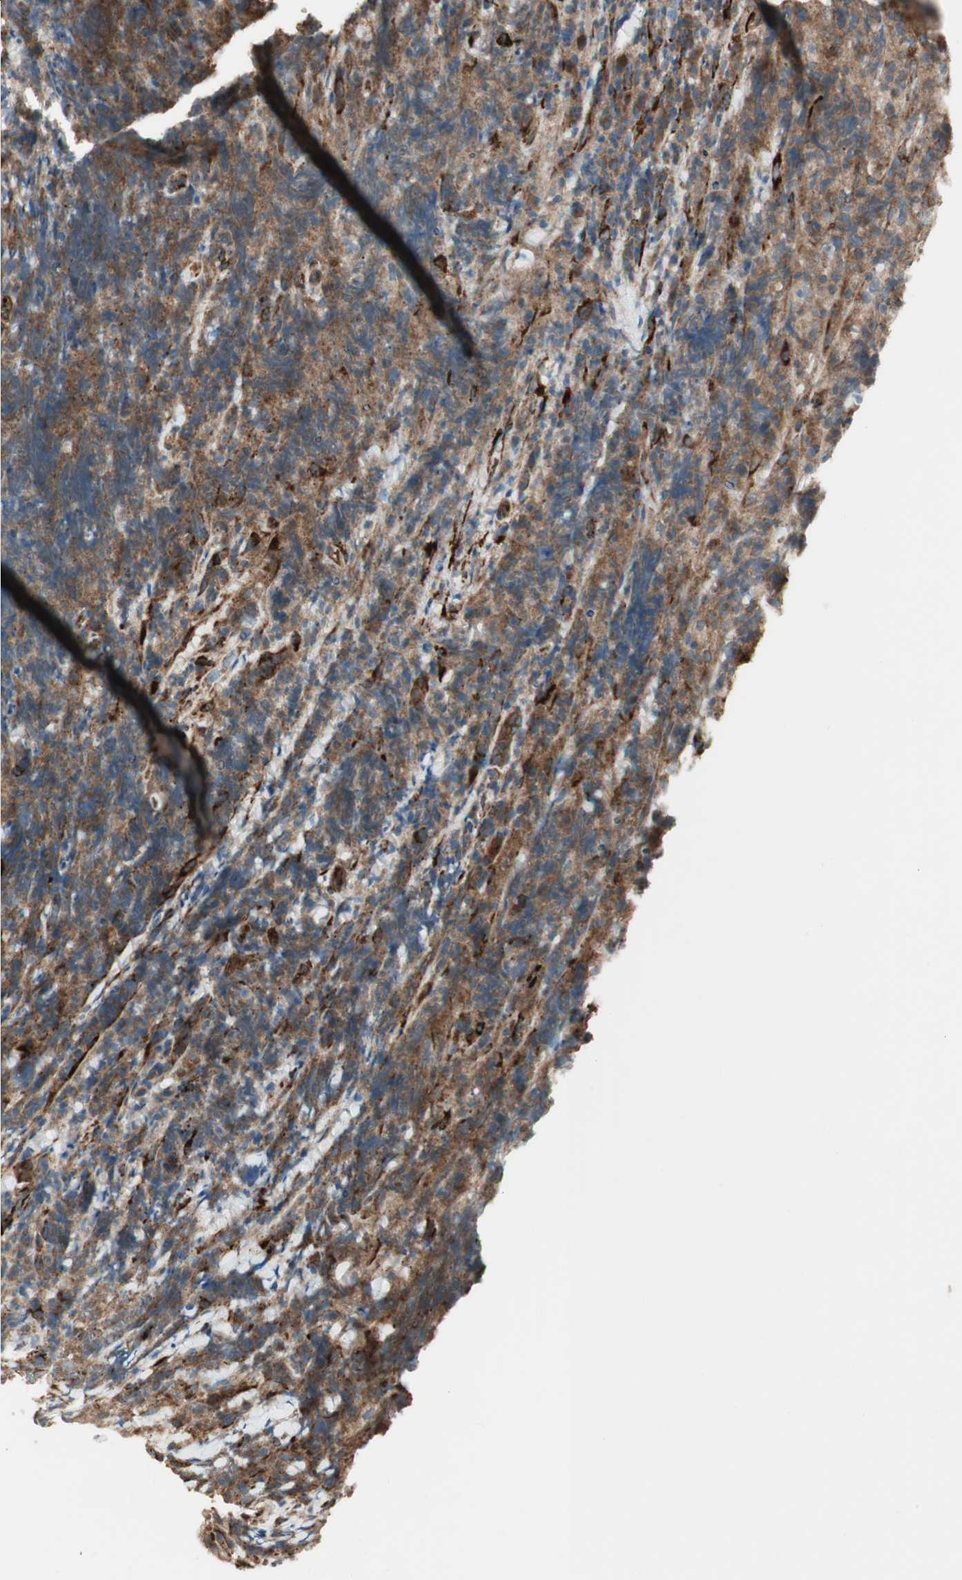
{"staining": {"intensity": "moderate", "quantity": ">75%", "location": "cytoplasmic/membranous"}, "tissue": "lymphoma", "cell_type": "Tumor cells", "image_type": "cancer", "snomed": [{"axis": "morphology", "description": "Malignant lymphoma, non-Hodgkin's type, High grade"}, {"axis": "topography", "description": "Tonsil"}], "caption": "Lymphoma tissue reveals moderate cytoplasmic/membranous positivity in approximately >75% of tumor cells, visualized by immunohistochemistry. The staining was performed using DAB (3,3'-diaminobenzidine), with brown indicating positive protein expression. Nuclei are stained blue with hematoxylin.", "gene": "PRKG1", "patient": {"sex": "female", "age": 36}}